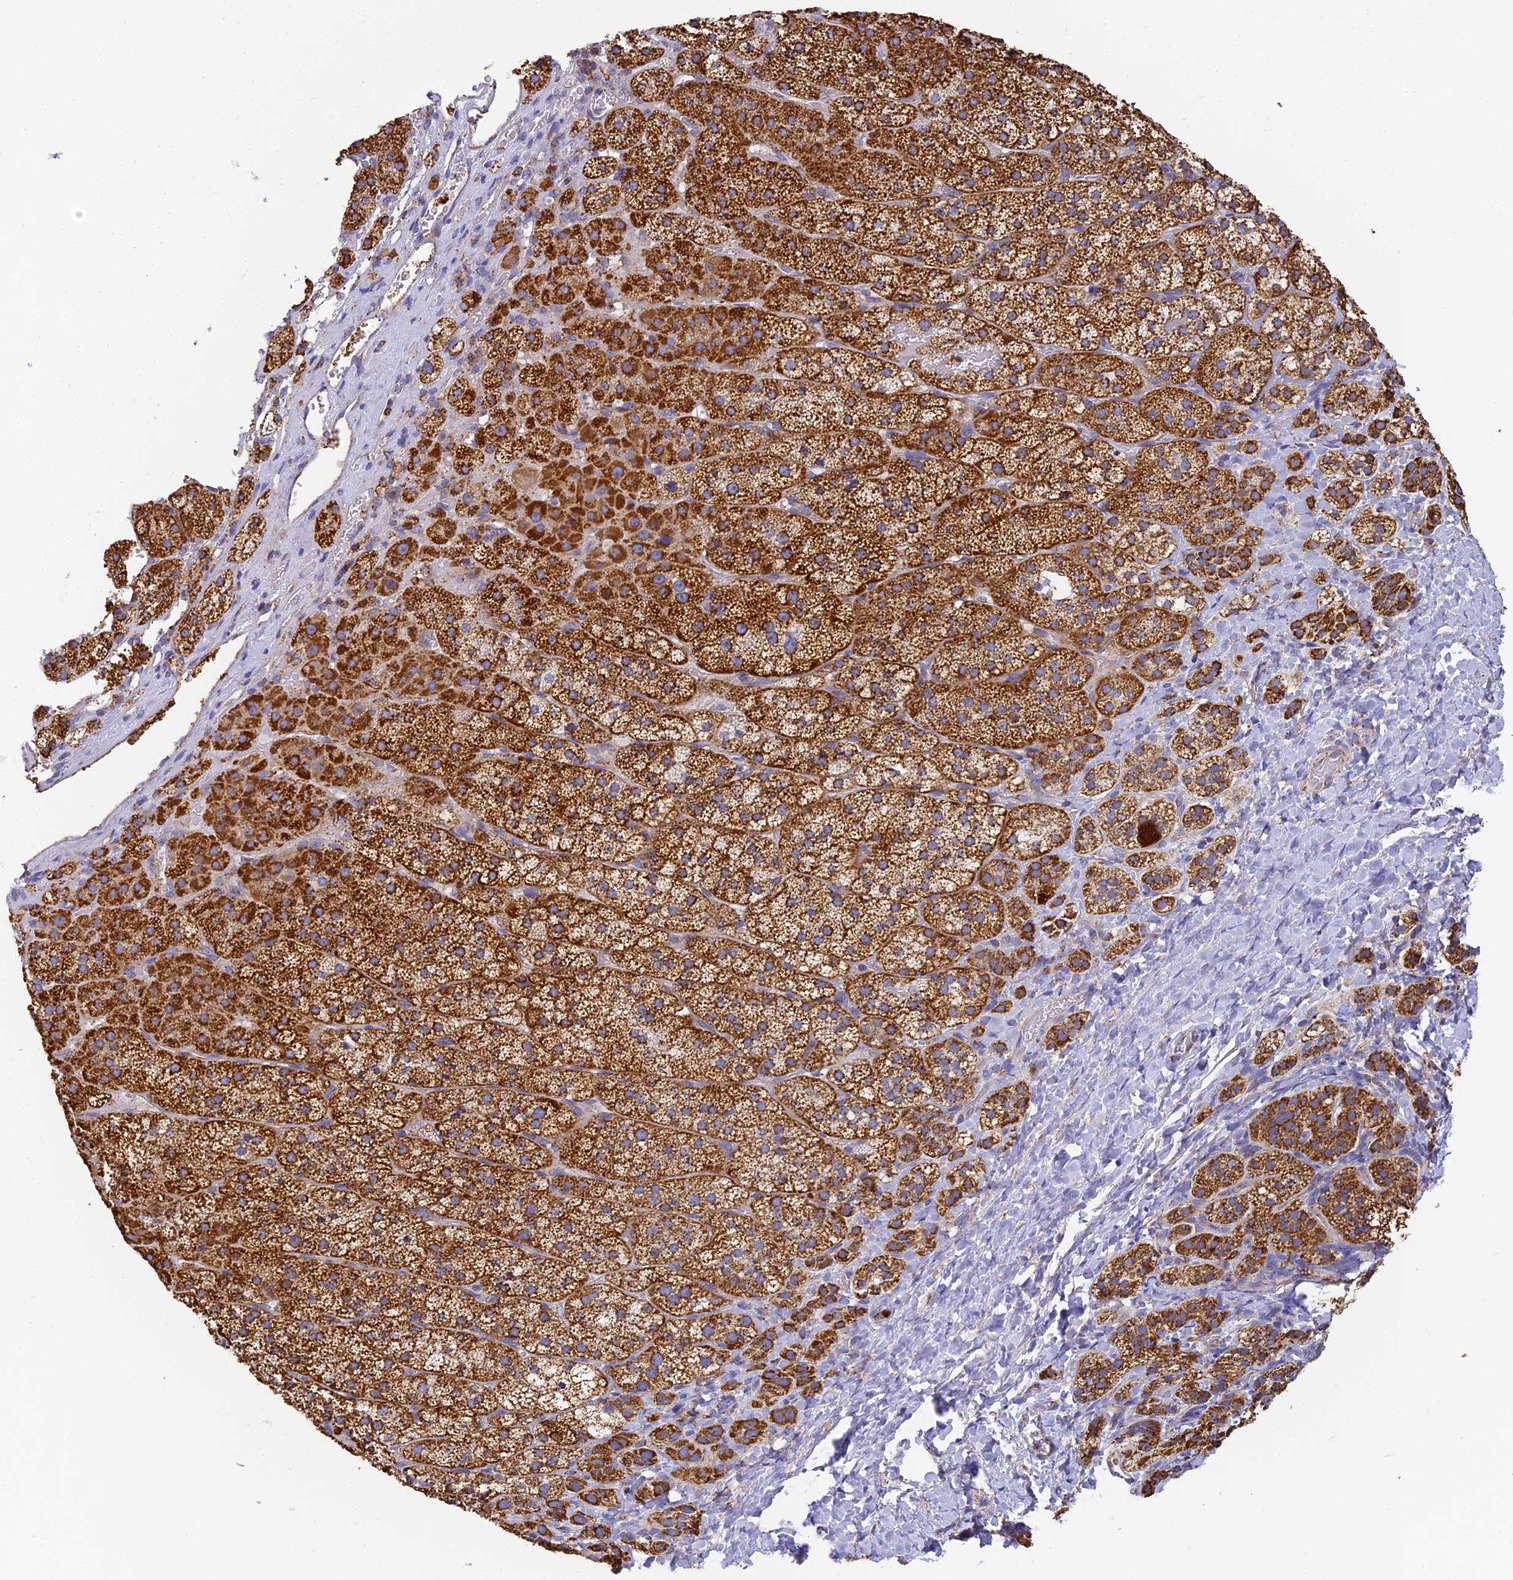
{"staining": {"intensity": "strong", "quantity": ">75%", "location": "cytoplasmic/membranous"}, "tissue": "adrenal gland", "cell_type": "Glandular cells", "image_type": "normal", "snomed": [{"axis": "morphology", "description": "Normal tissue, NOS"}, {"axis": "topography", "description": "Adrenal gland"}], "caption": "Normal adrenal gland shows strong cytoplasmic/membranous expression in about >75% of glandular cells.", "gene": "COX6C", "patient": {"sex": "female", "age": 44}}